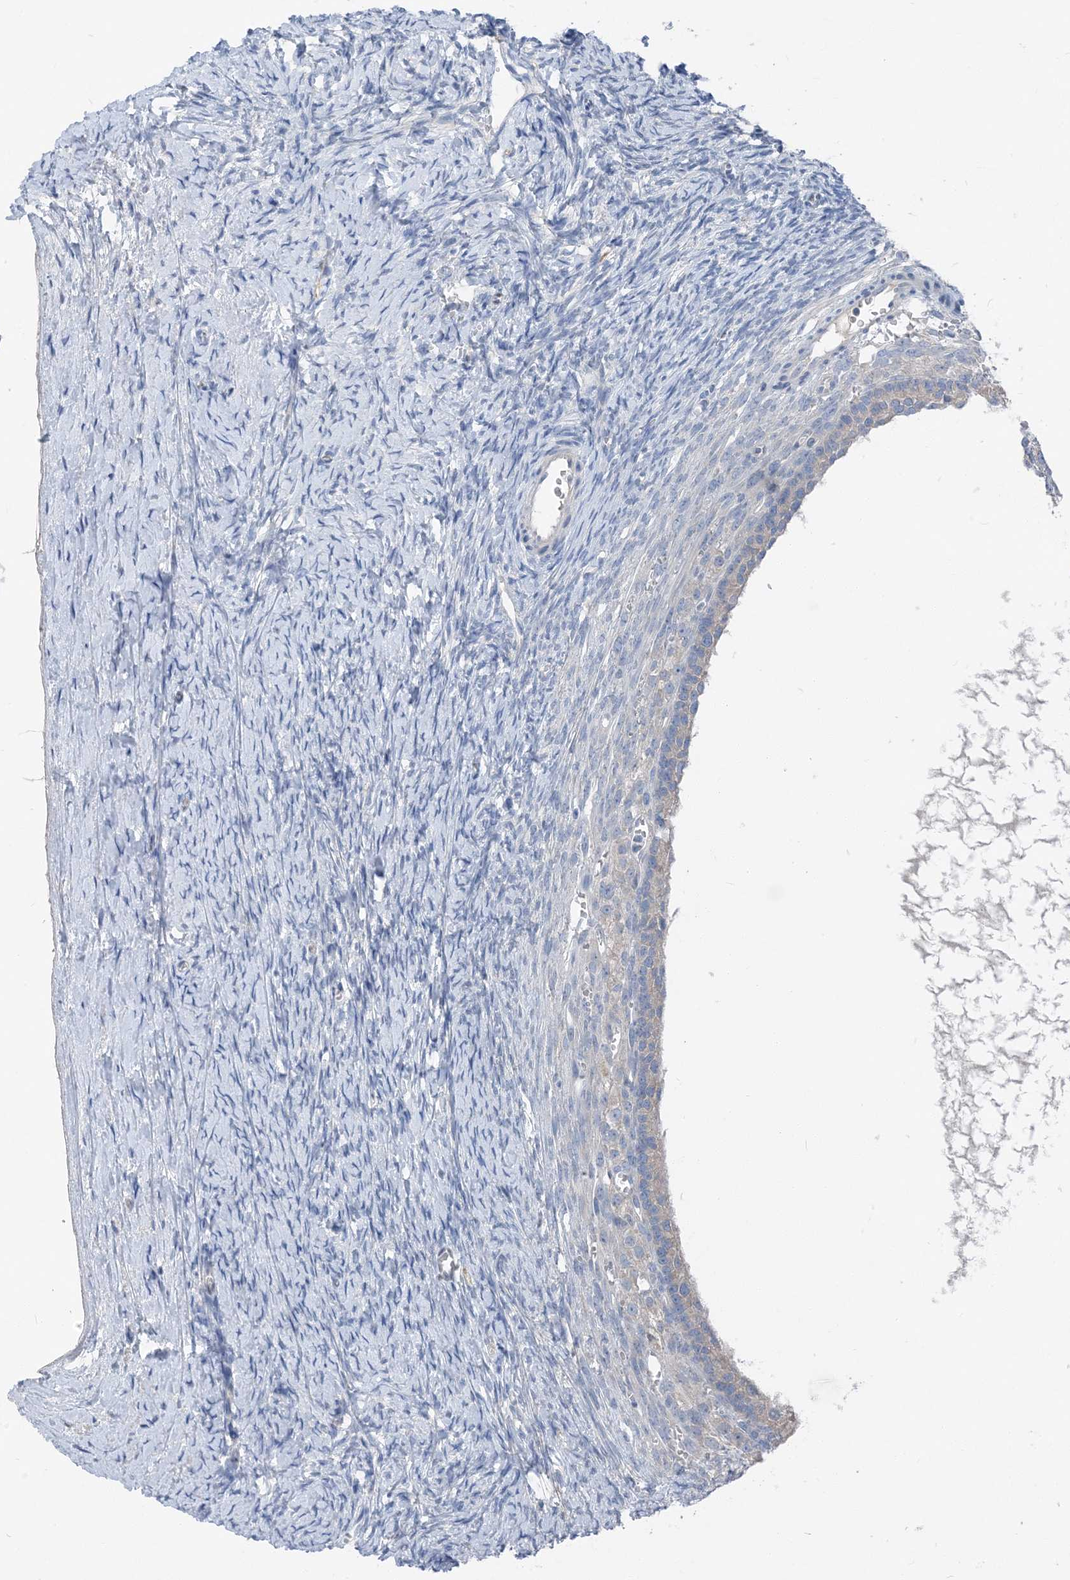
{"staining": {"intensity": "weak", "quantity": "25%-75%", "location": "cytoplasmic/membranous"}, "tissue": "ovary", "cell_type": "Follicle cells", "image_type": "normal", "snomed": [{"axis": "morphology", "description": "Normal tissue, NOS"}, {"axis": "morphology", "description": "Developmental malformation"}, {"axis": "topography", "description": "Ovary"}], "caption": "Brown immunohistochemical staining in benign ovary shows weak cytoplasmic/membranous expression in about 25%-75% of follicle cells.", "gene": "NCOA7", "patient": {"sex": "female", "age": 39}}